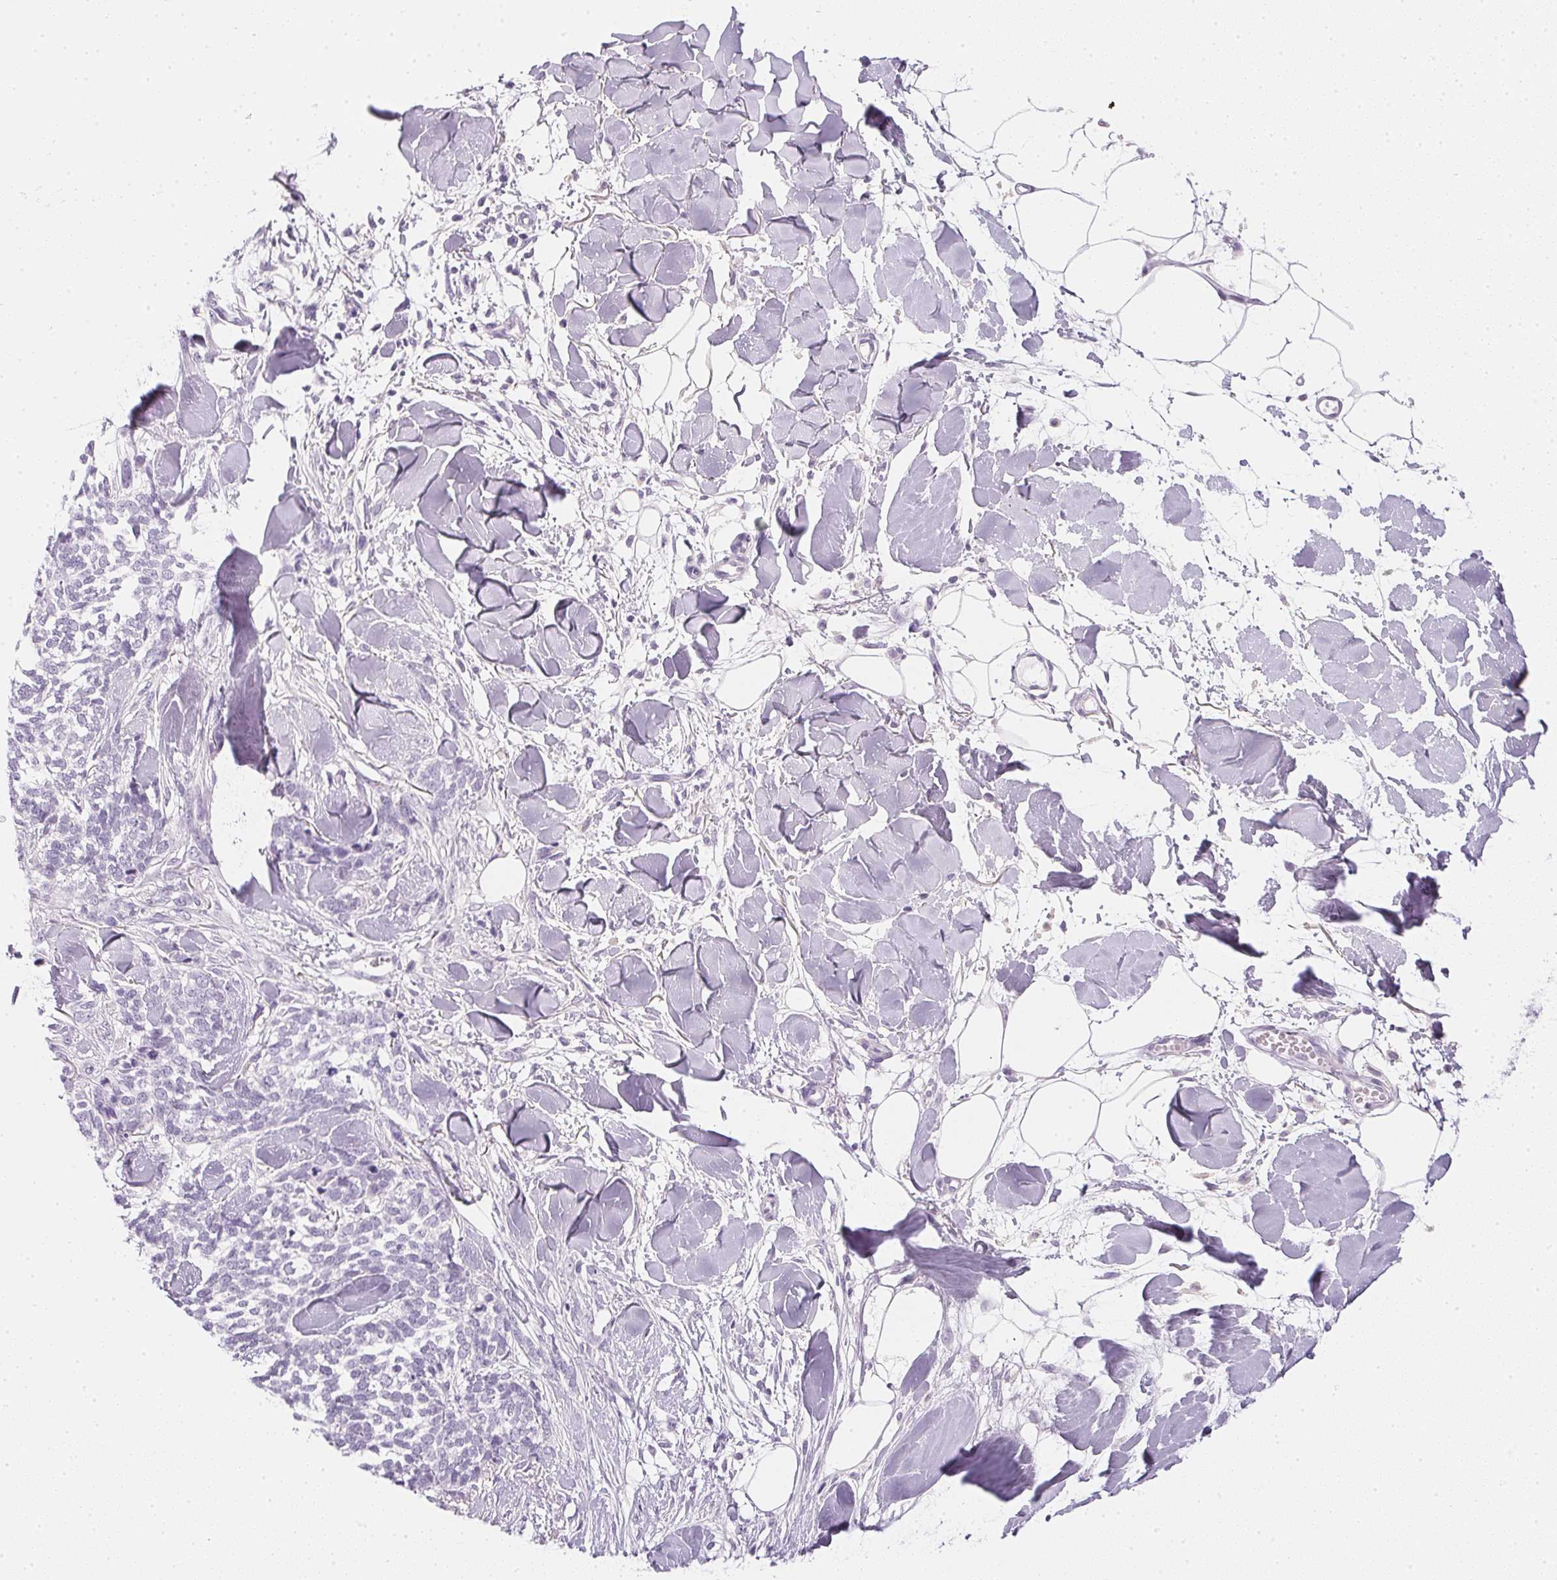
{"staining": {"intensity": "negative", "quantity": "none", "location": "none"}, "tissue": "skin cancer", "cell_type": "Tumor cells", "image_type": "cancer", "snomed": [{"axis": "morphology", "description": "Basal cell carcinoma"}, {"axis": "topography", "description": "Skin"}], "caption": "Tumor cells are negative for brown protein staining in skin basal cell carcinoma.", "gene": "PPY", "patient": {"sex": "female", "age": 59}}